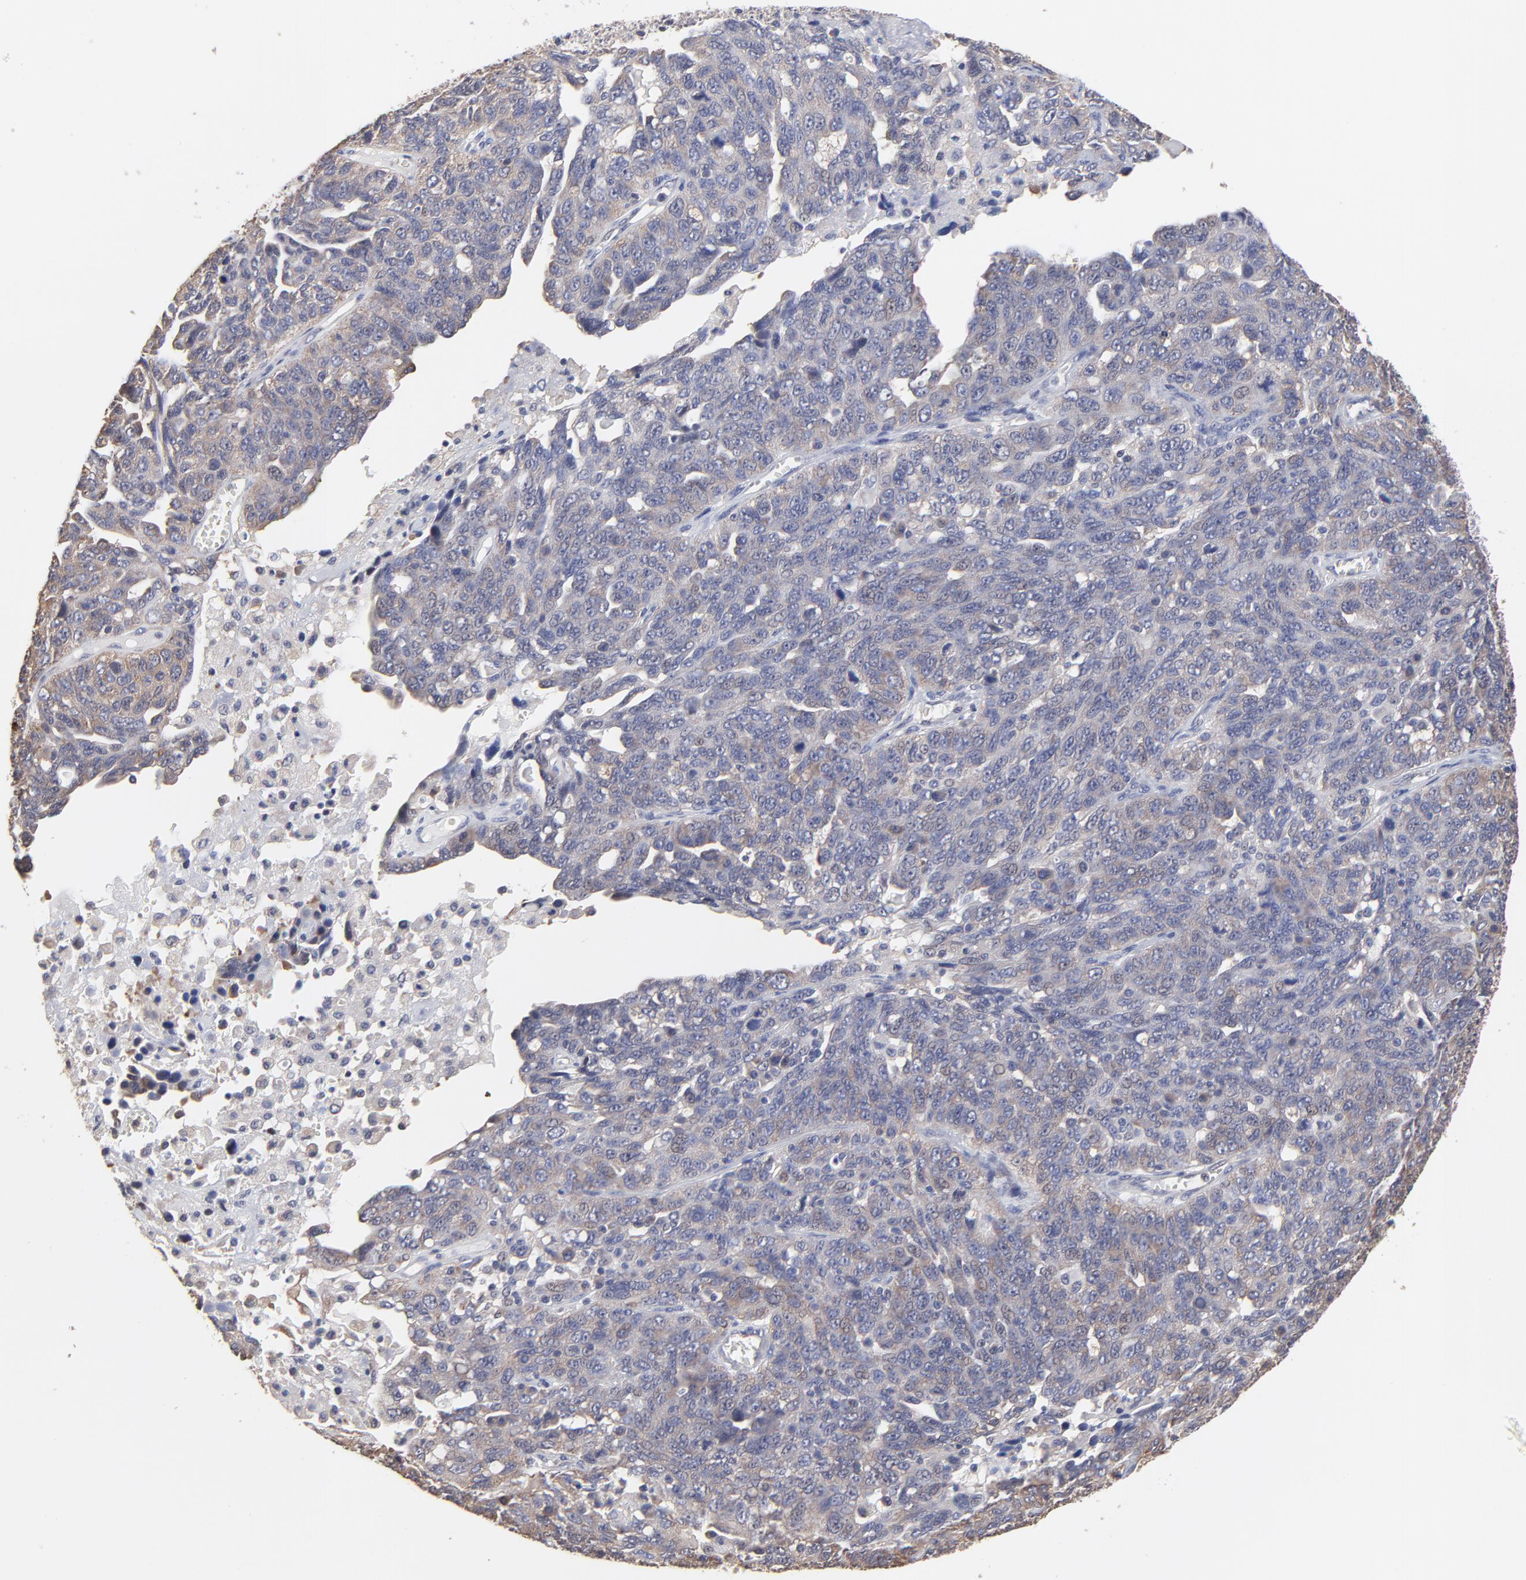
{"staining": {"intensity": "weak", "quantity": "25%-75%", "location": "cytoplasmic/membranous"}, "tissue": "ovarian cancer", "cell_type": "Tumor cells", "image_type": "cancer", "snomed": [{"axis": "morphology", "description": "Cystadenocarcinoma, serous, NOS"}, {"axis": "topography", "description": "Ovary"}], "caption": "Immunohistochemistry of ovarian cancer exhibits low levels of weak cytoplasmic/membranous staining in about 25%-75% of tumor cells.", "gene": "CCT2", "patient": {"sex": "female", "age": 71}}